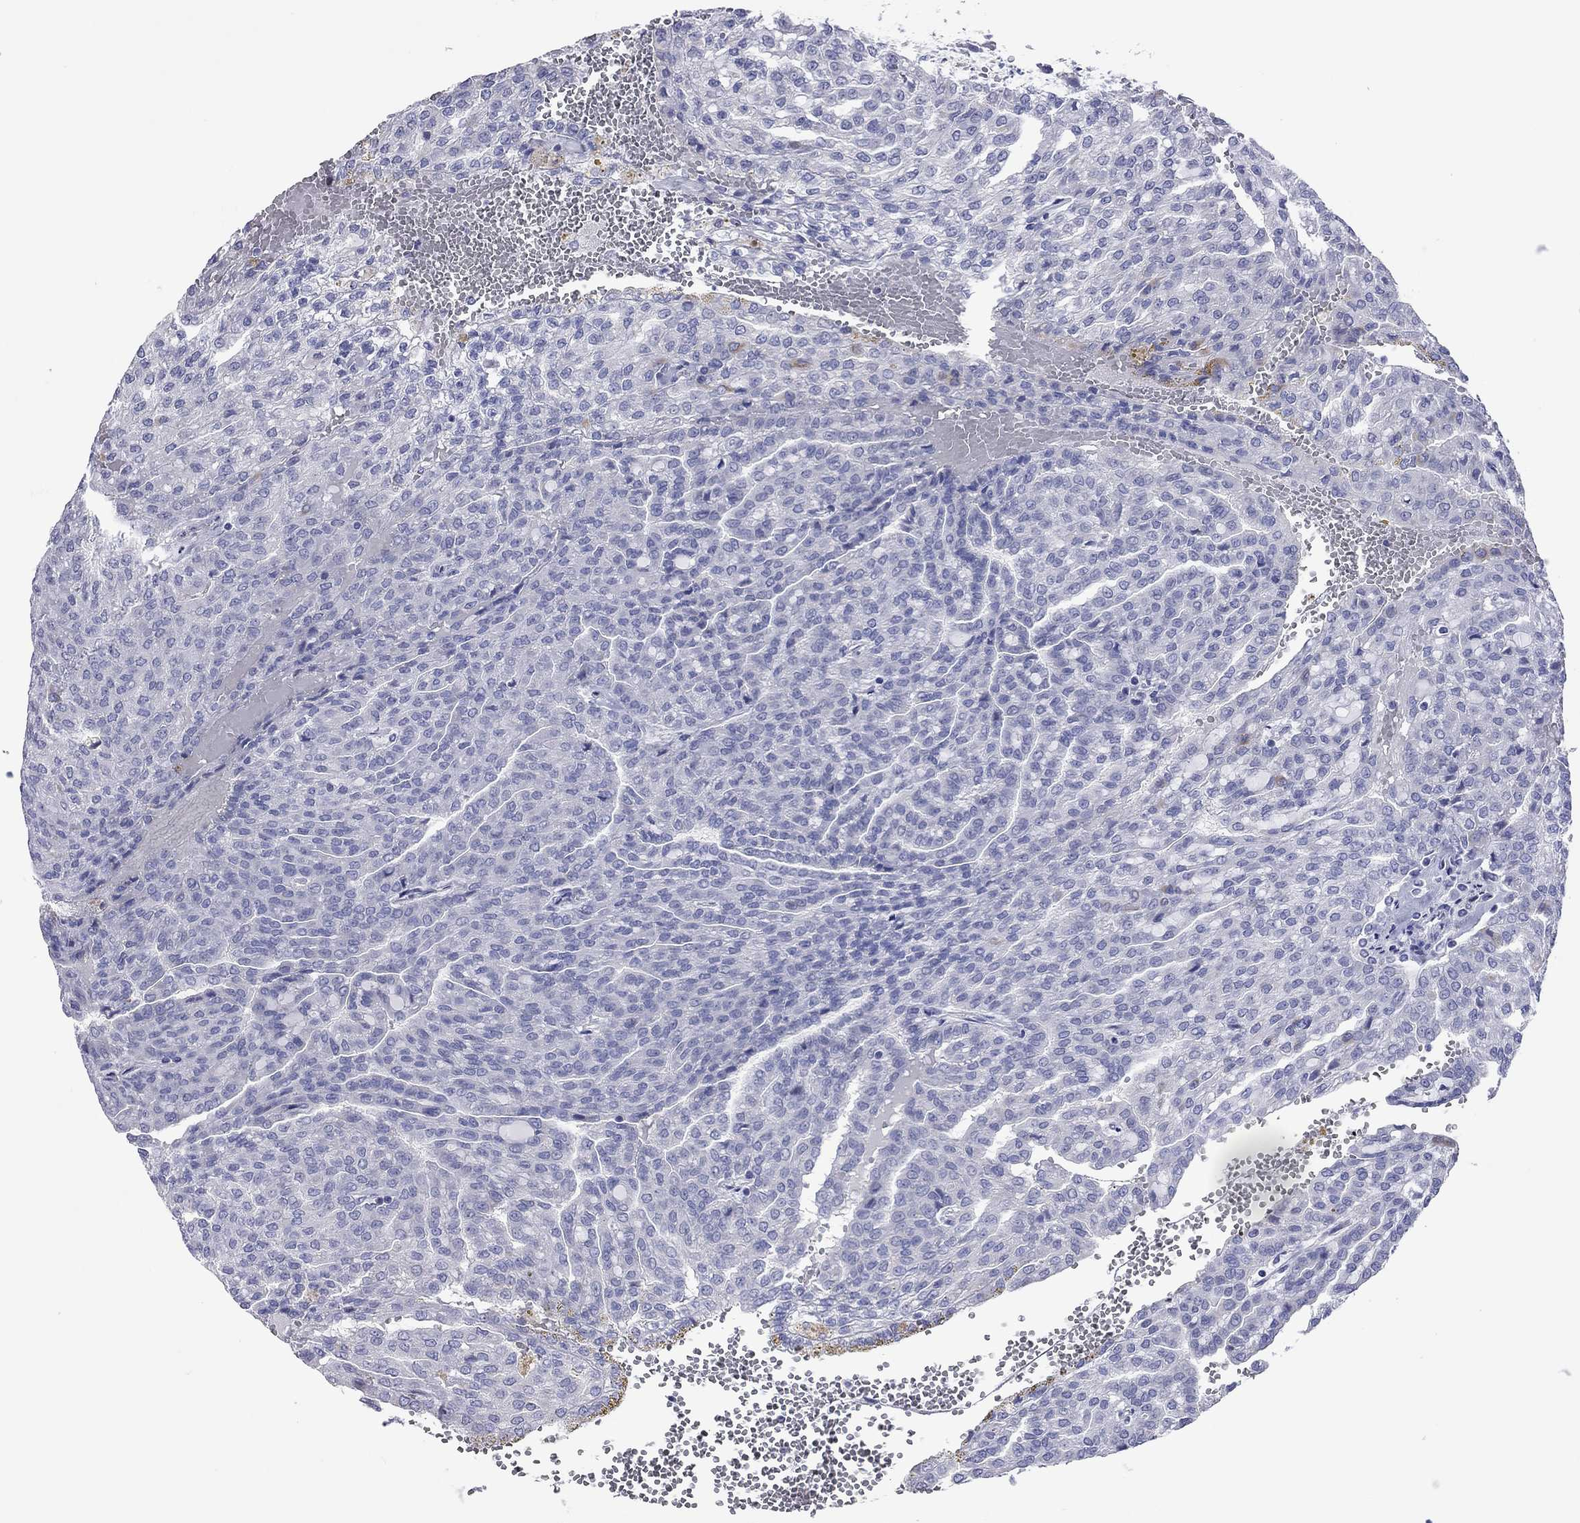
{"staining": {"intensity": "negative", "quantity": "none", "location": "none"}, "tissue": "renal cancer", "cell_type": "Tumor cells", "image_type": "cancer", "snomed": [{"axis": "morphology", "description": "Adenocarcinoma, NOS"}, {"axis": "topography", "description": "Kidney"}], "caption": "Tumor cells are negative for protein expression in human renal cancer (adenocarcinoma). (IHC, brightfield microscopy, high magnification).", "gene": "VSIG10", "patient": {"sex": "male", "age": 63}}